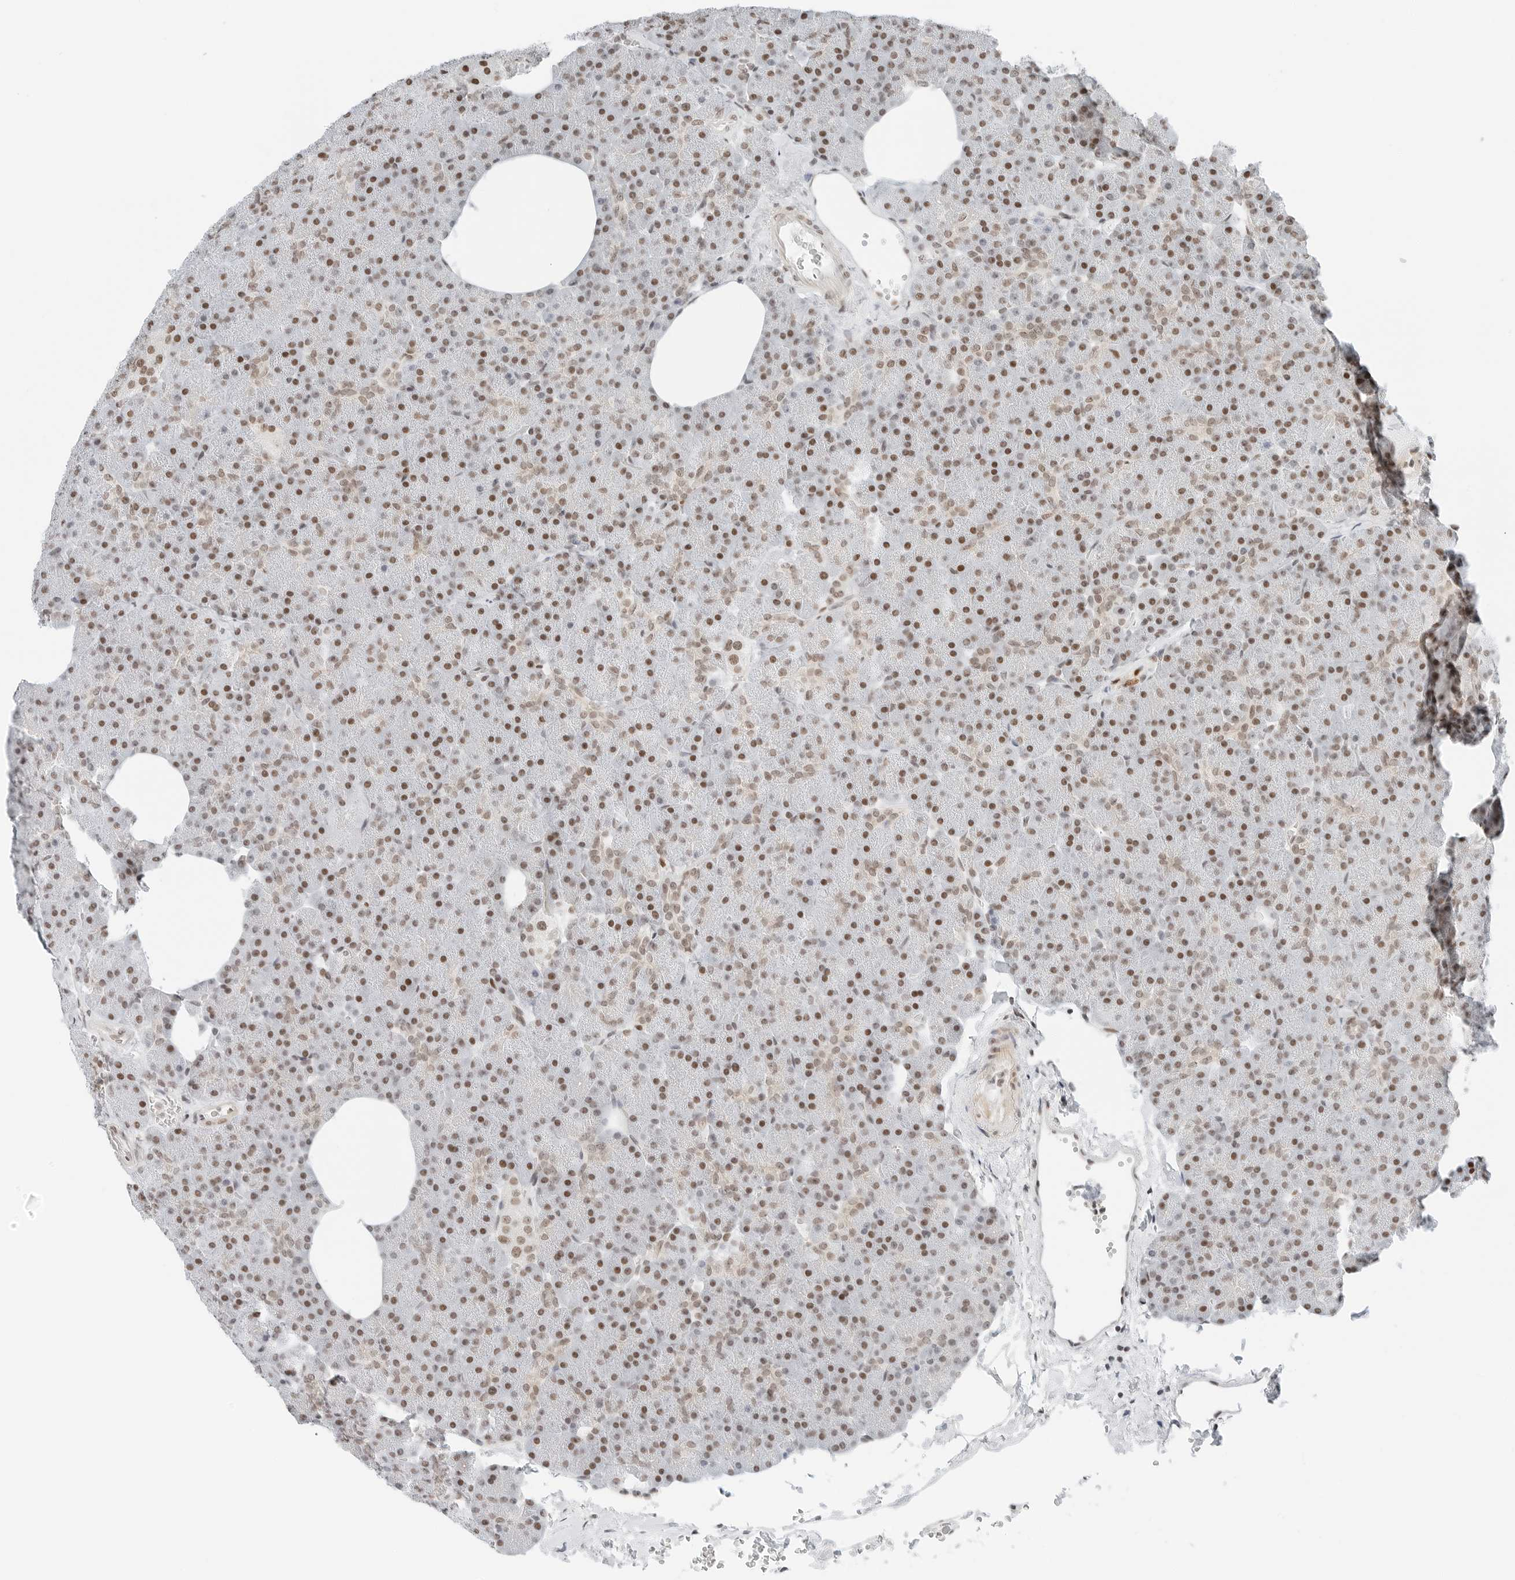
{"staining": {"intensity": "moderate", "quantity": ">75%", "location": "nuclear"}, "tissue": "pancreas", "cell_type": "Exocrine glandular cells", "image_type": "normal", "snomed": [{"axis": "morphology", "description": "Normal tissue, NOS"}, {"axis": "morphology", "description": "Carcinoid, malignant, NOS"}, {"axis": "topography", "description": "Pancreas"}], "caption": "Exocrine glandular cells reveal medium levels of moderate nuclear staining in about >75% of cells in normal human pancreas.", "gene": "CRTC2", "patient": {"sex": "female", "age": 35}}